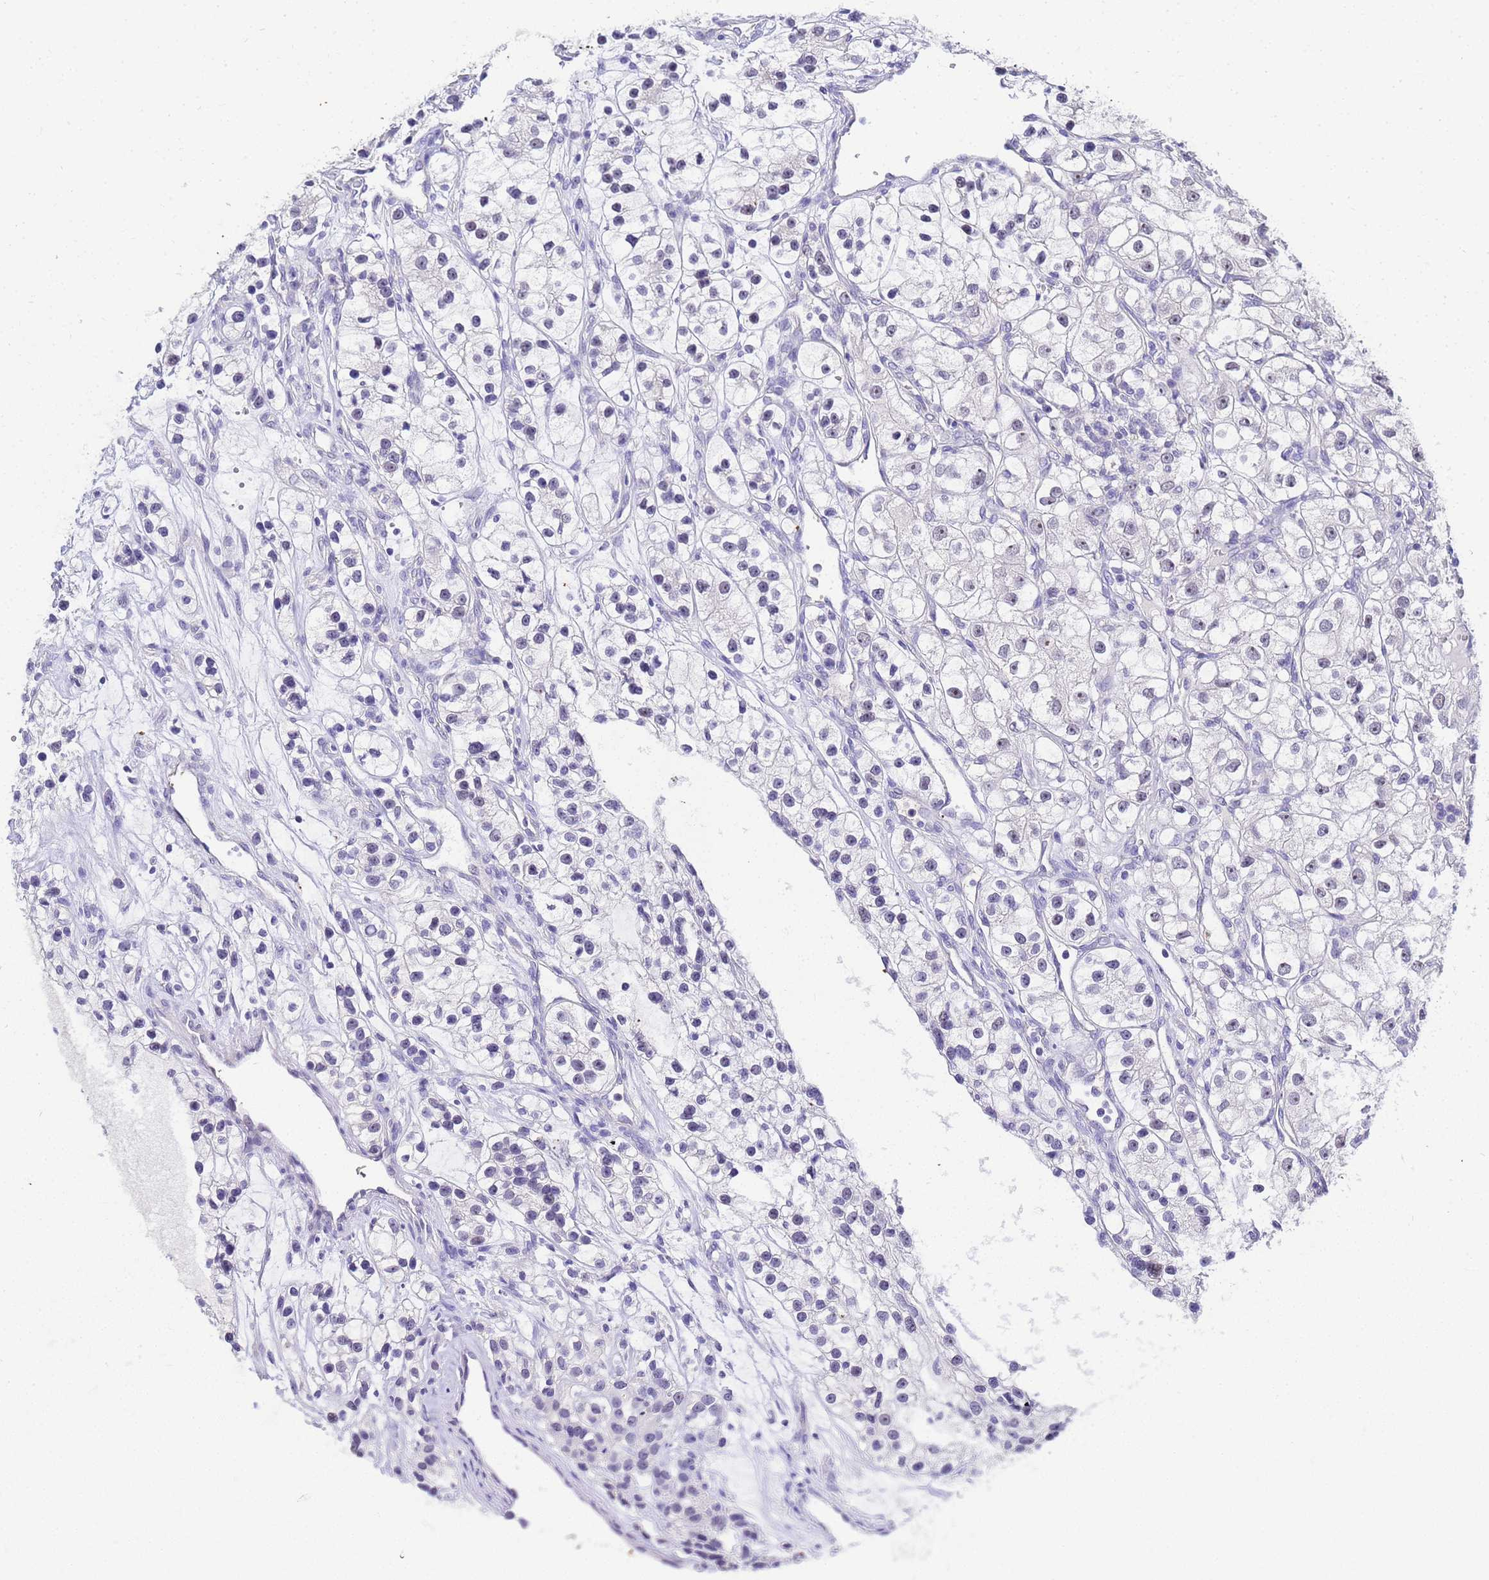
{"staining": {"intensity": "negative", "quantity": "none", "location": "none"}, "tissue": "renal cancer", "cell_type": "Tumor cells", "image_type": "cancer", "snomed": [{"axis": "morphology", "description": "Adenocarcinoma, NOS"}, {"axis": "topography", "description": "Kidney"}], "caption": "A high-resolution micrograph shows IHC staining of renal cancer, which shows no significant expression in tumor cells.", "gene": "ACTL6B", "patient": {"sex": "female", "age": 57}}